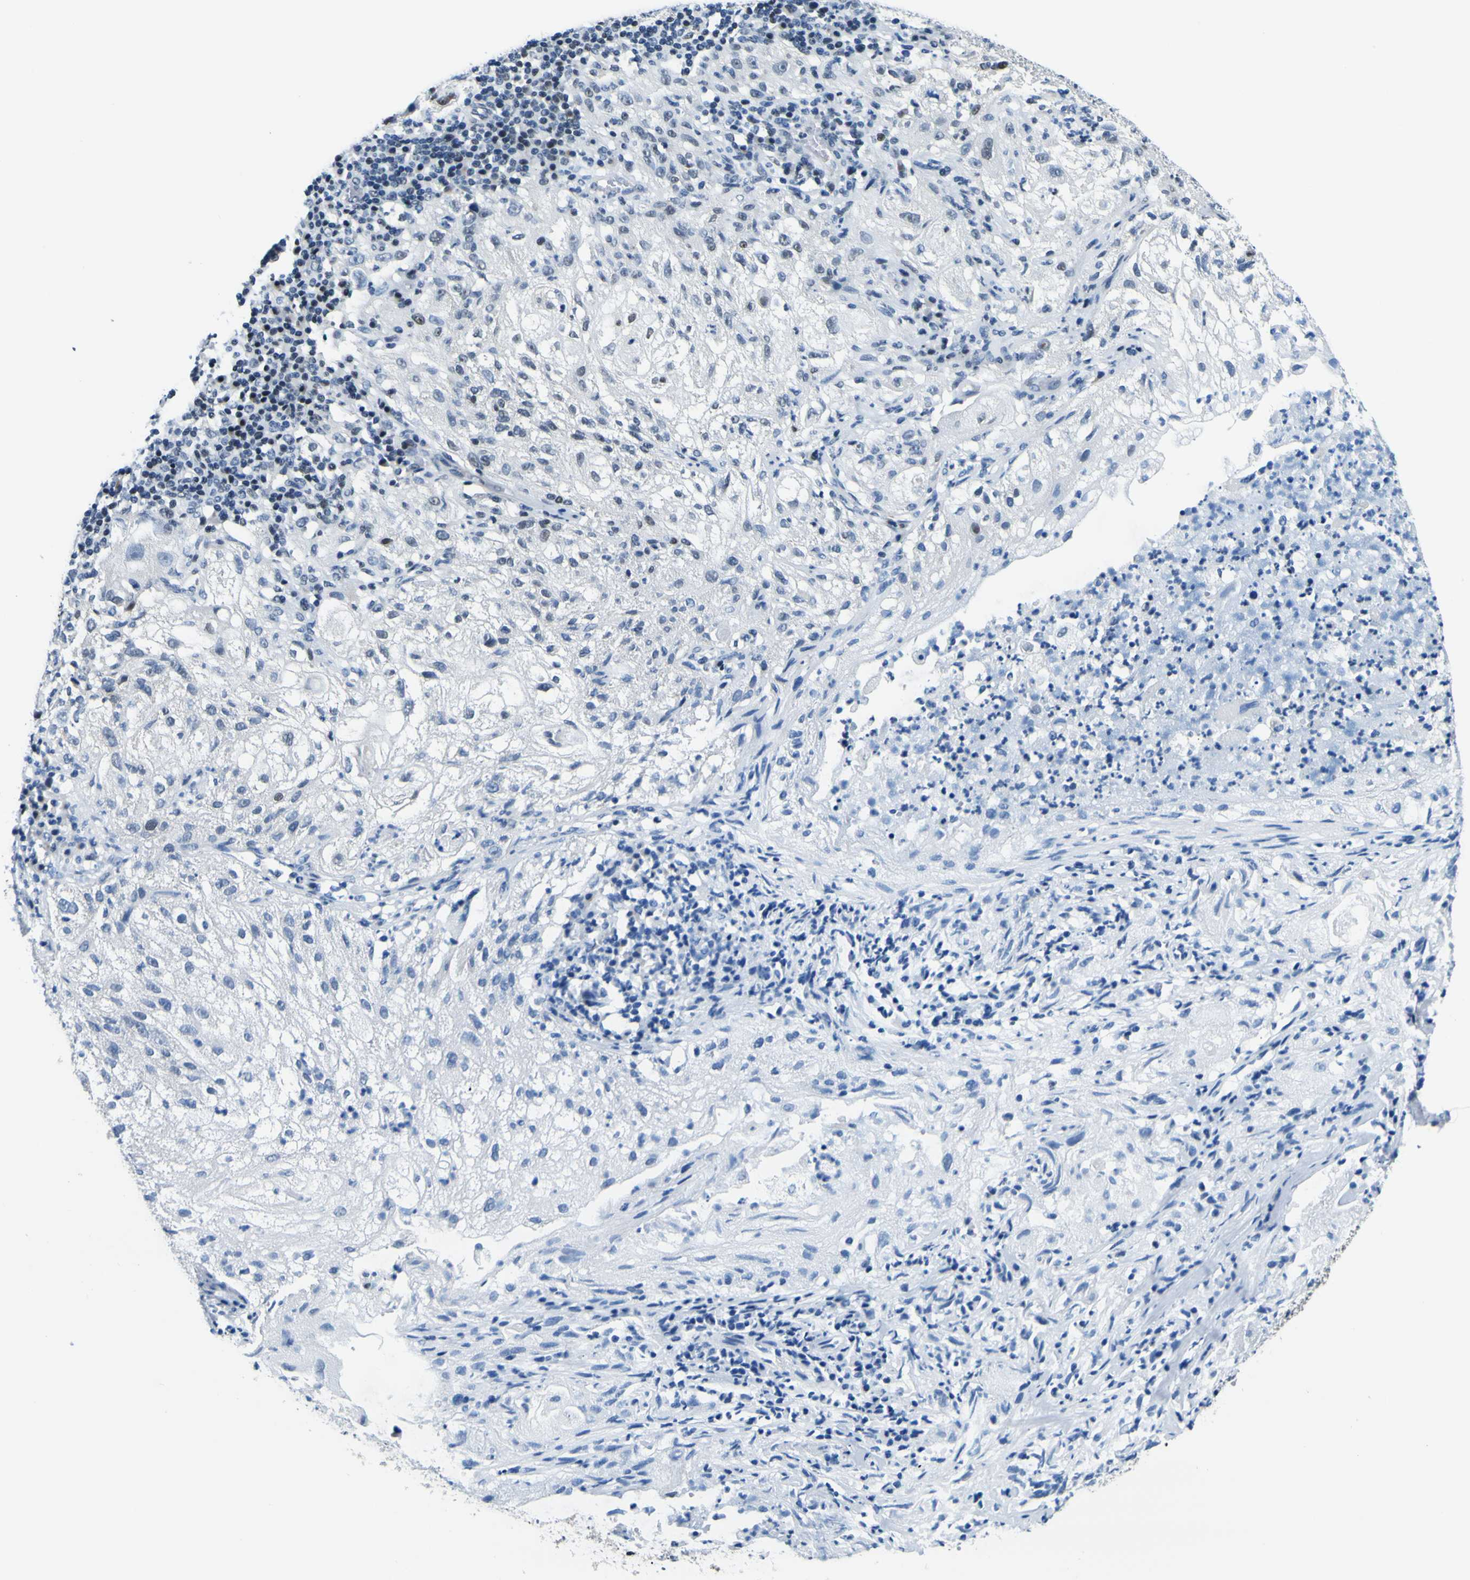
{"staining": {"intensity": "weak", "quantity": "25%-75%", "location": "nuclear"}, "tissue": "lung cancer", "cell_type": "Tumor cells", "image_type": "cancer", "snomed": [{"axis": "morphology", "description": "Inflammation, NOS"}, {"axis": "morphology", "description": "Squamous cell carcinoma, NOS"}, {"axis": "topography", "description": "Lymph node"}, {"axis": "topography", "description": "Soft tissue"}, {"axis": "topography", "description": "Lung"}], "caption": "IHC image of neoplastic tissue: lung squamous cell carcinoma stained using IHC displays low levels of weak protein expression localized specifically in the nuclear of tumor cells, appearing as a nuclear brown color.", "gene": "SP1", "patient": {"sex": "male", "age": 66}}